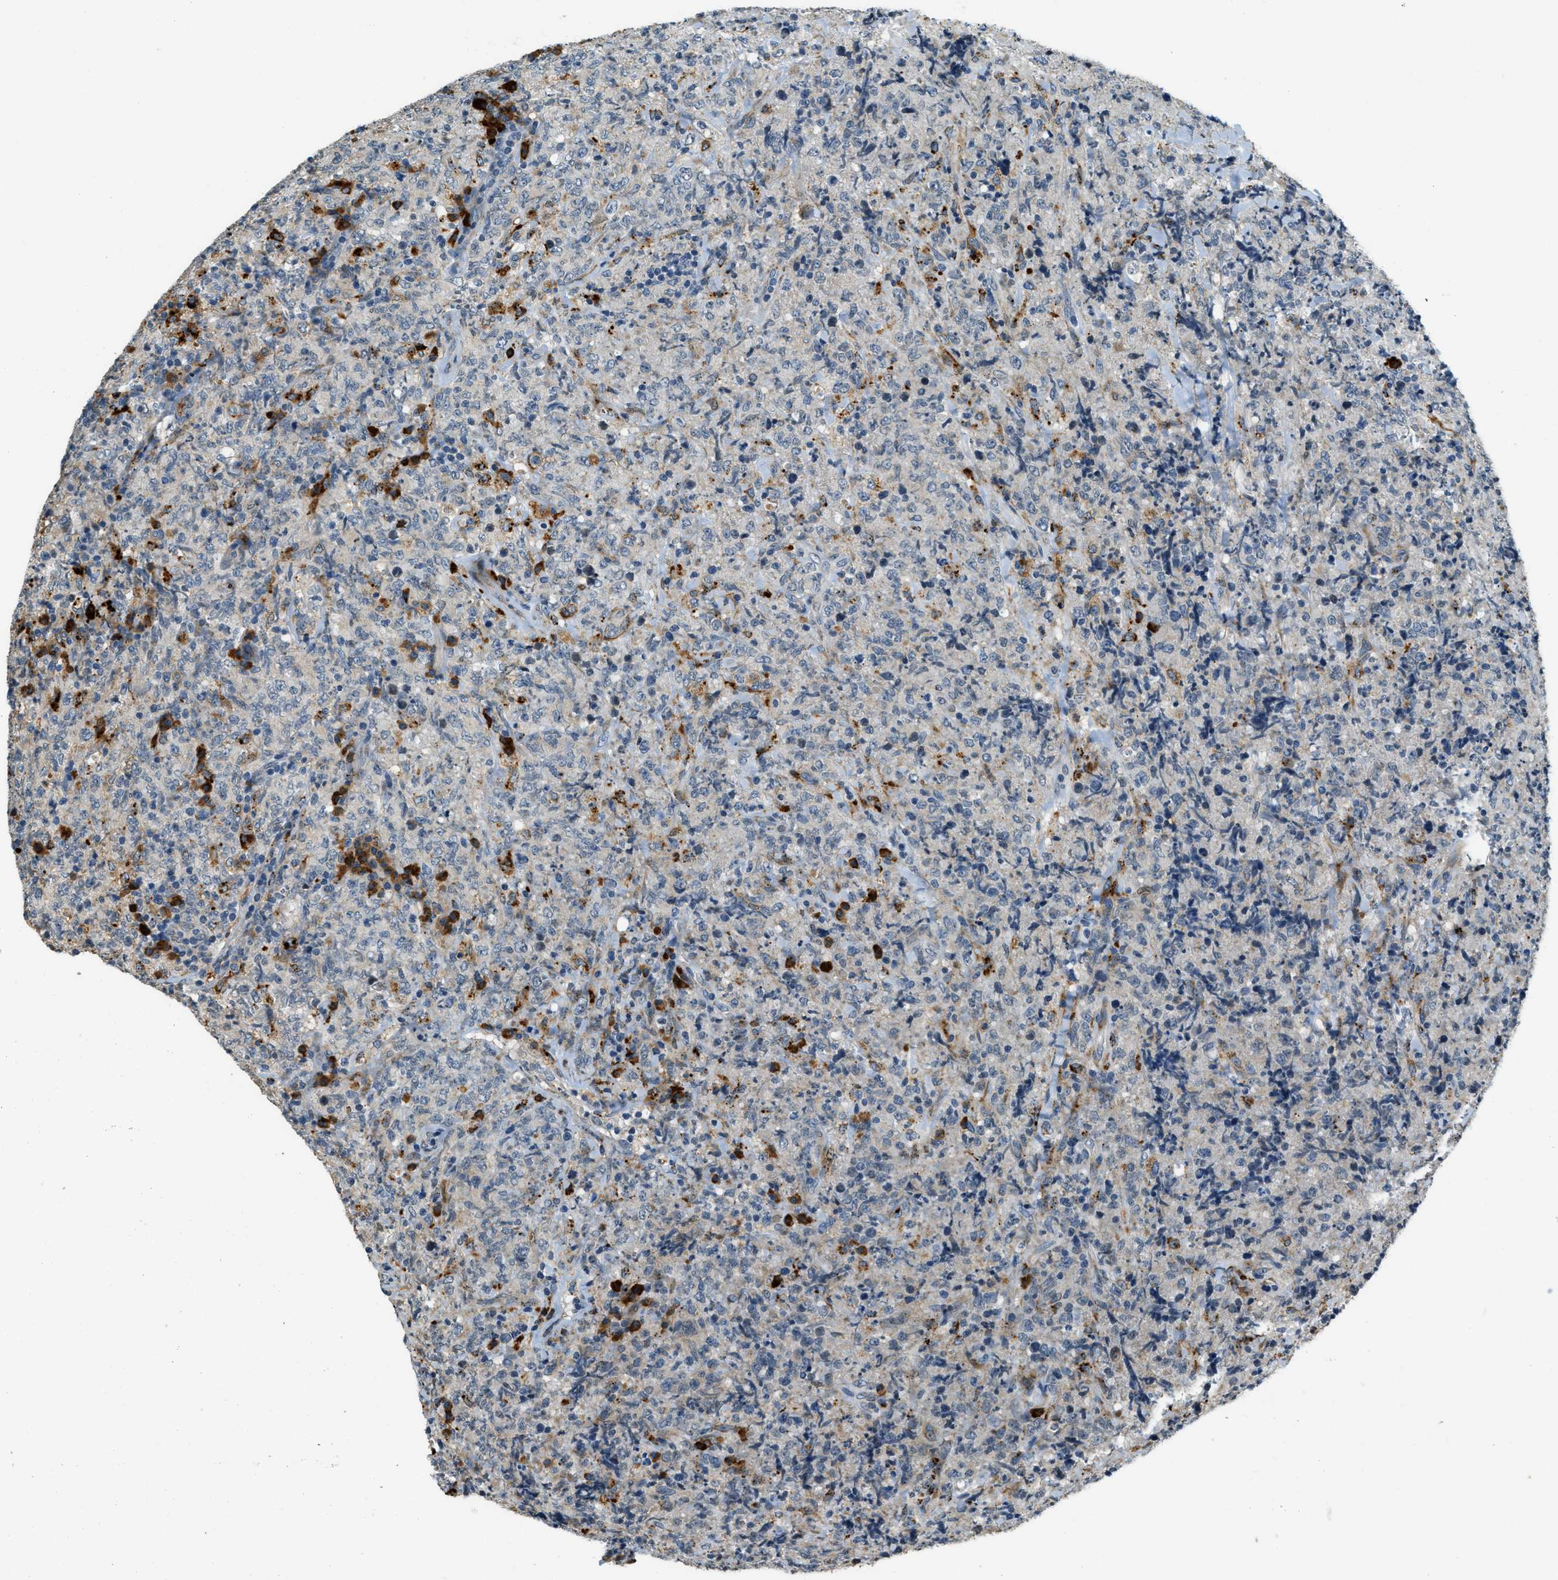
{"staining": {"intensity": "negative", "quantity": "none", "location": "none"}, "tissue": "lymphoma", "cell_type": "Tumor cells", "image_type": "cancer", "snomed": [{"axis": "morphology", "description": "Malignant lymphoma, non-Hodgkin's type, High grade"}, {"axis": "topography", "description": "Tonsil"}], "caption": "Immunohistochemical staining of lymphoma displays no significant expression in tumor cells.", "gene": "HERC2", "patient": {"sex": "female", "age": 36}}